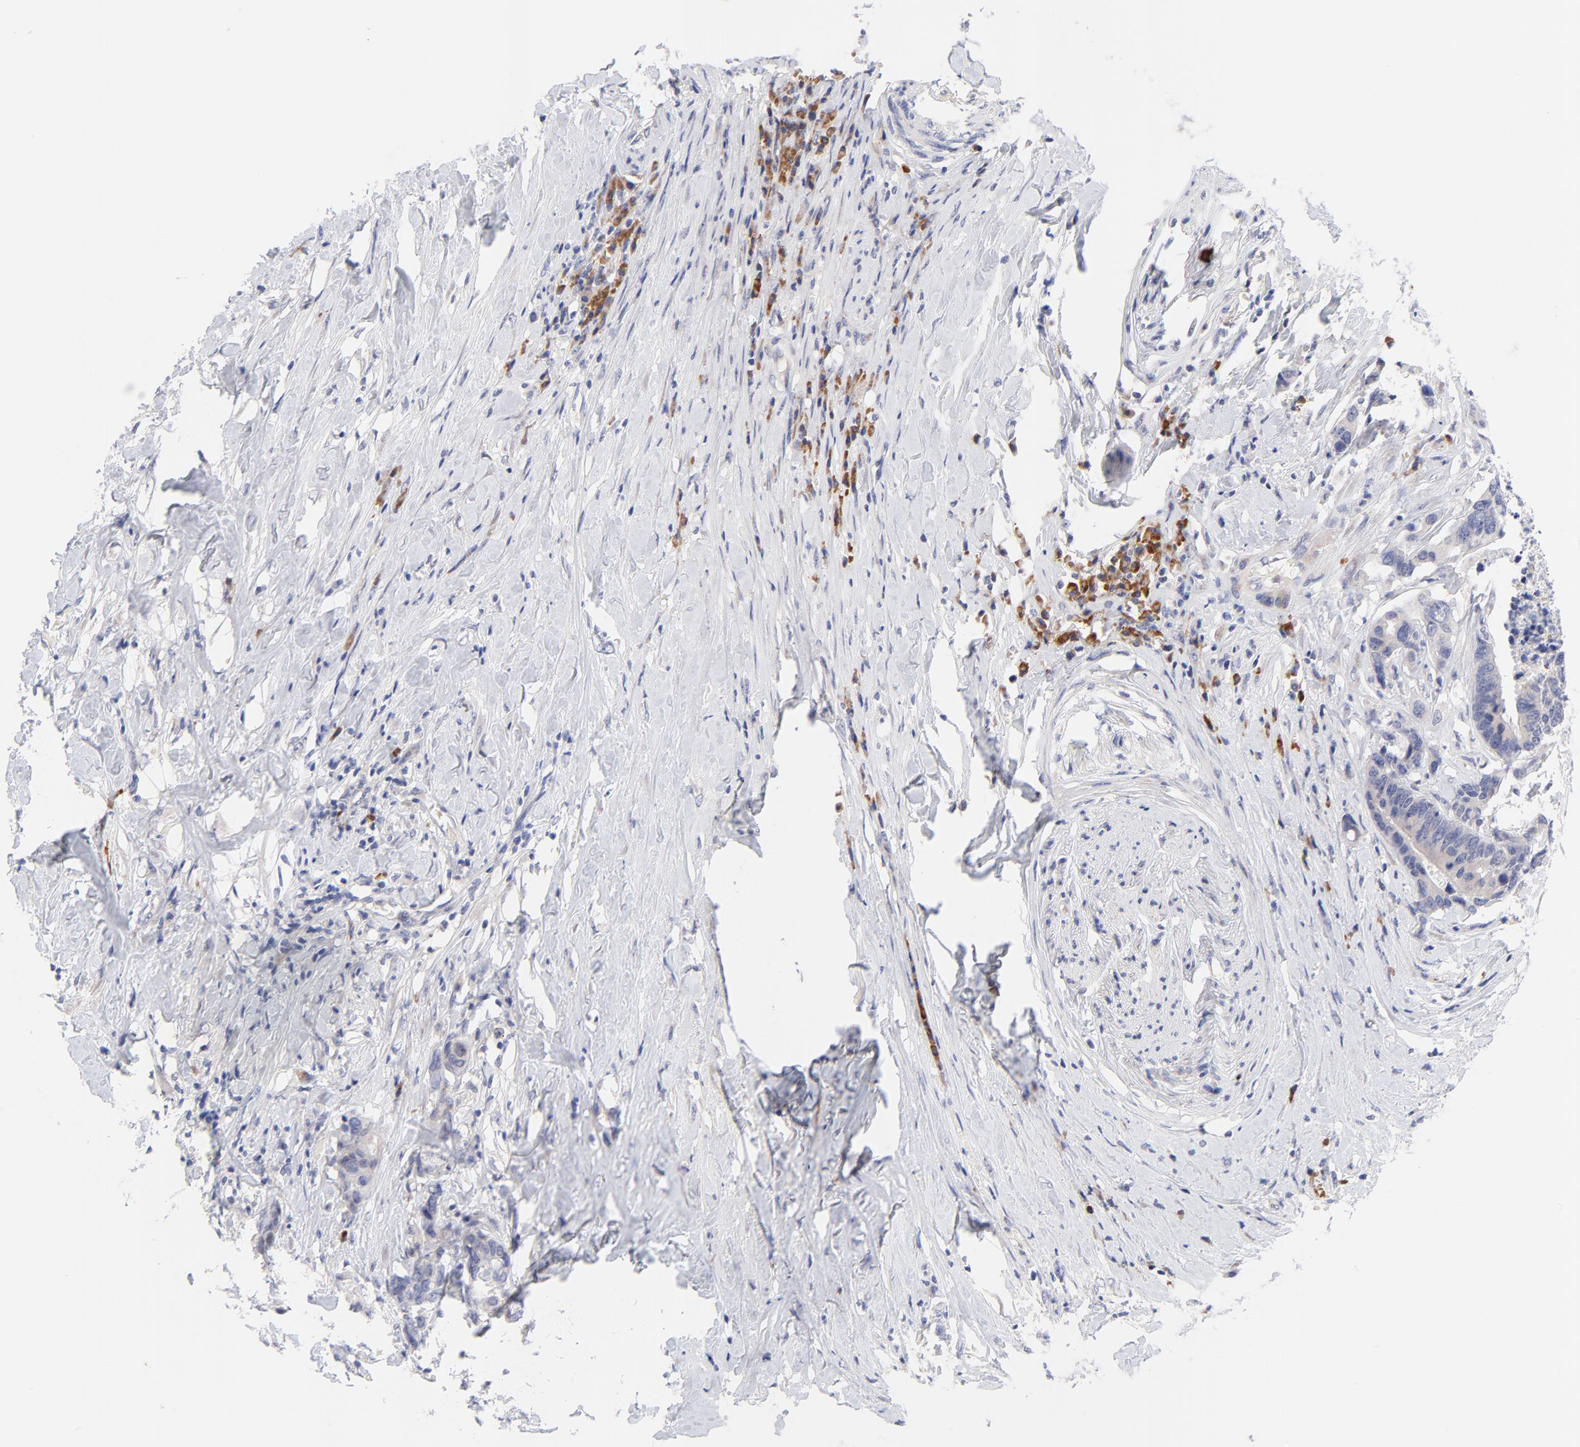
{"staining": {"intensity": "weak", "quantity": ">75%", "location": "cytoplasmic/membranous"}, "tissue": "colorectal cancer", "cell_type": "Tumor cells", "image_type": "cancer", "snomed": [{"axis": "morphology", "description": "Adenocarcinoma, NOS"}, {"axis": "topography", "description": "Rectum"}], "caption": "Colorectal cancer stained for a protein displays weak cytoplasmic/membranous positivity in tumor cells.", "gene": "AFF2", "patient": {"sex": "male", "age": 55}}